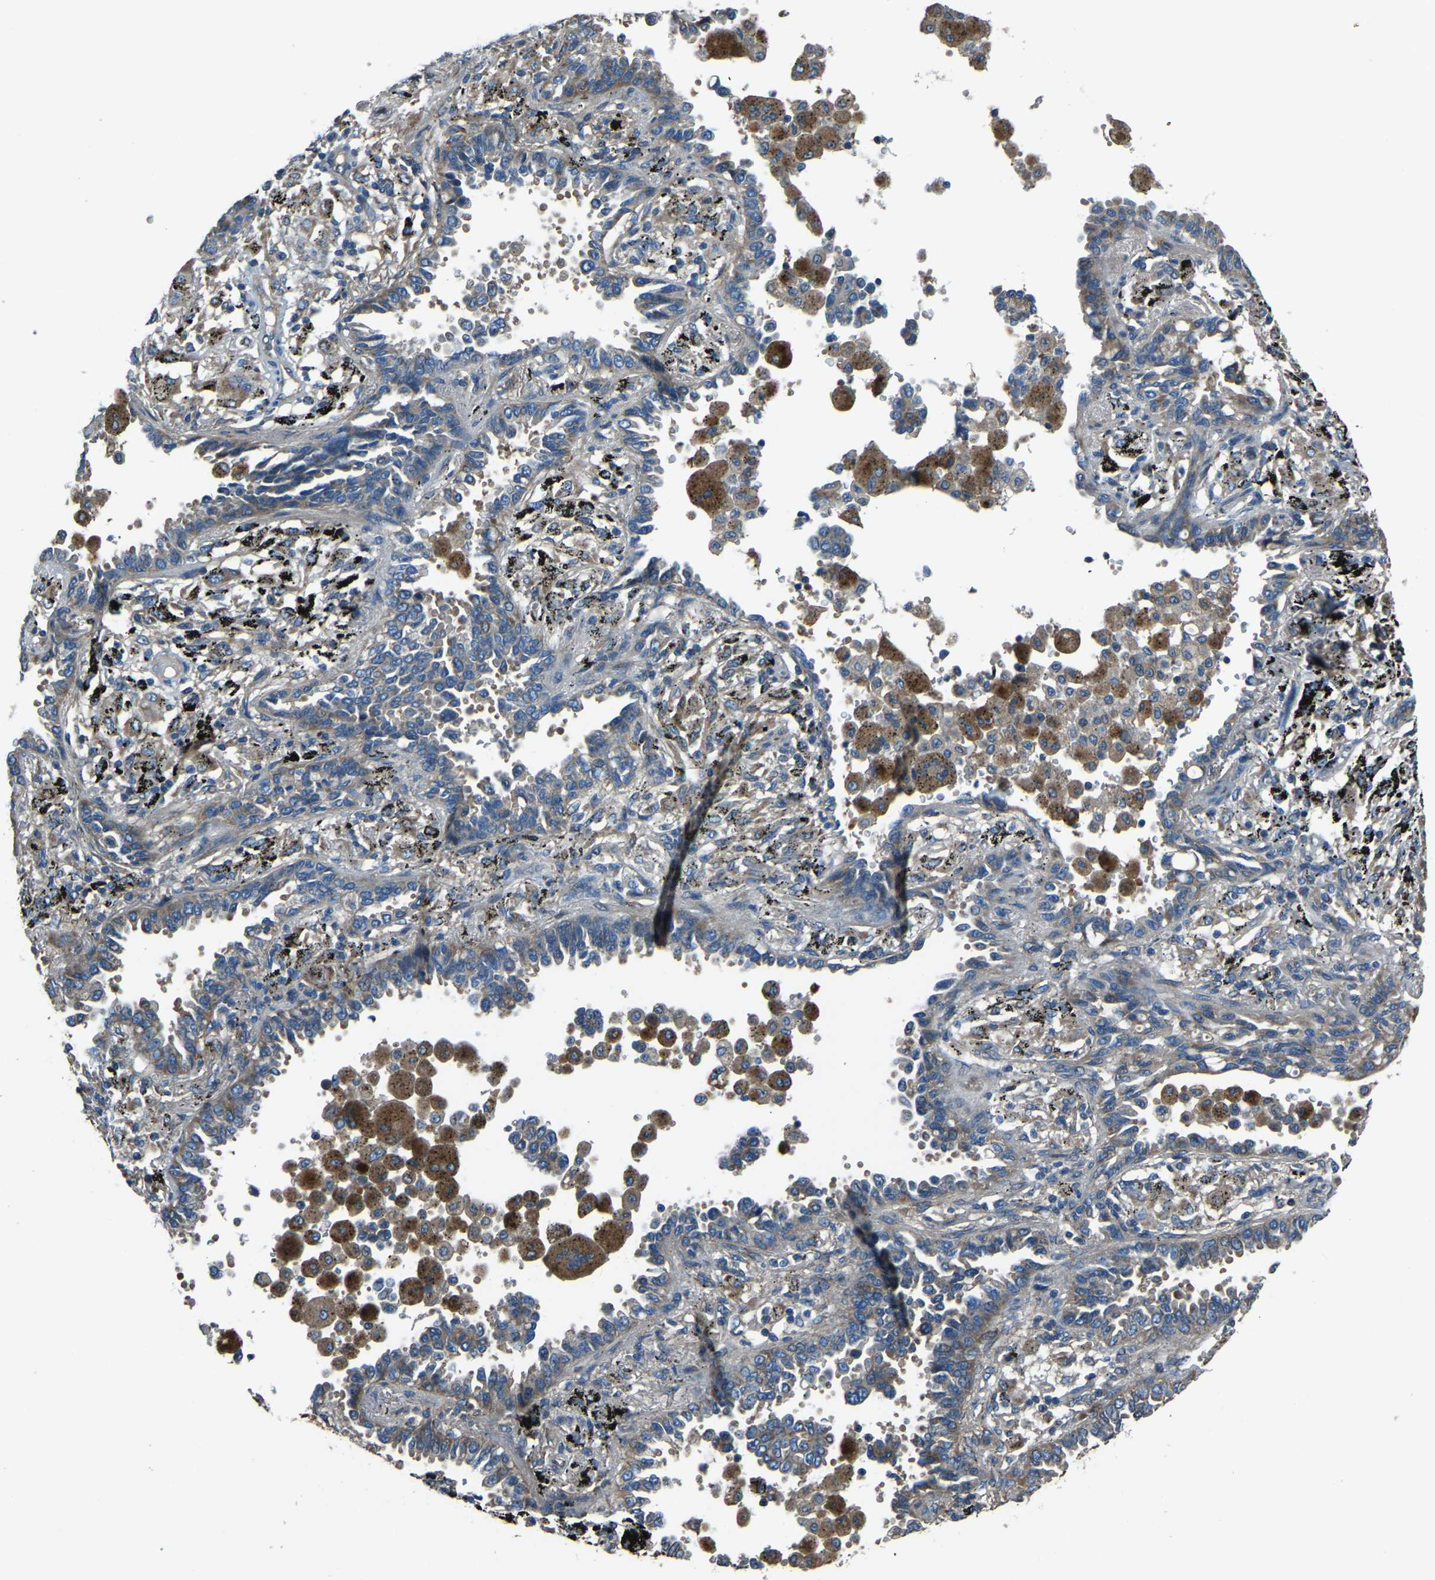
{"staining": {"intensity": "moderate", "quantity": "<25%", "location": "cytoplasmic/membranous"}, "tissue": "lung cancer", "cell_type": "Tumor cells", "image_type": "cancer", "snomed": [{"axis": "morphology", "description": "Normal tissue, NOS"}, {"axis": "morphology", "description": "Adenocarcinoma, NOS"}, {"axis": "topography", "description": "Lung"}], "caption": "The histopathology image shows staining of lung cancer, revealing moderate cytoplasmic/membranous protein positivity (brown color) within tumor cells.", "gene": "COL3A1", "patient": {"sex": "male", "age": 59}}